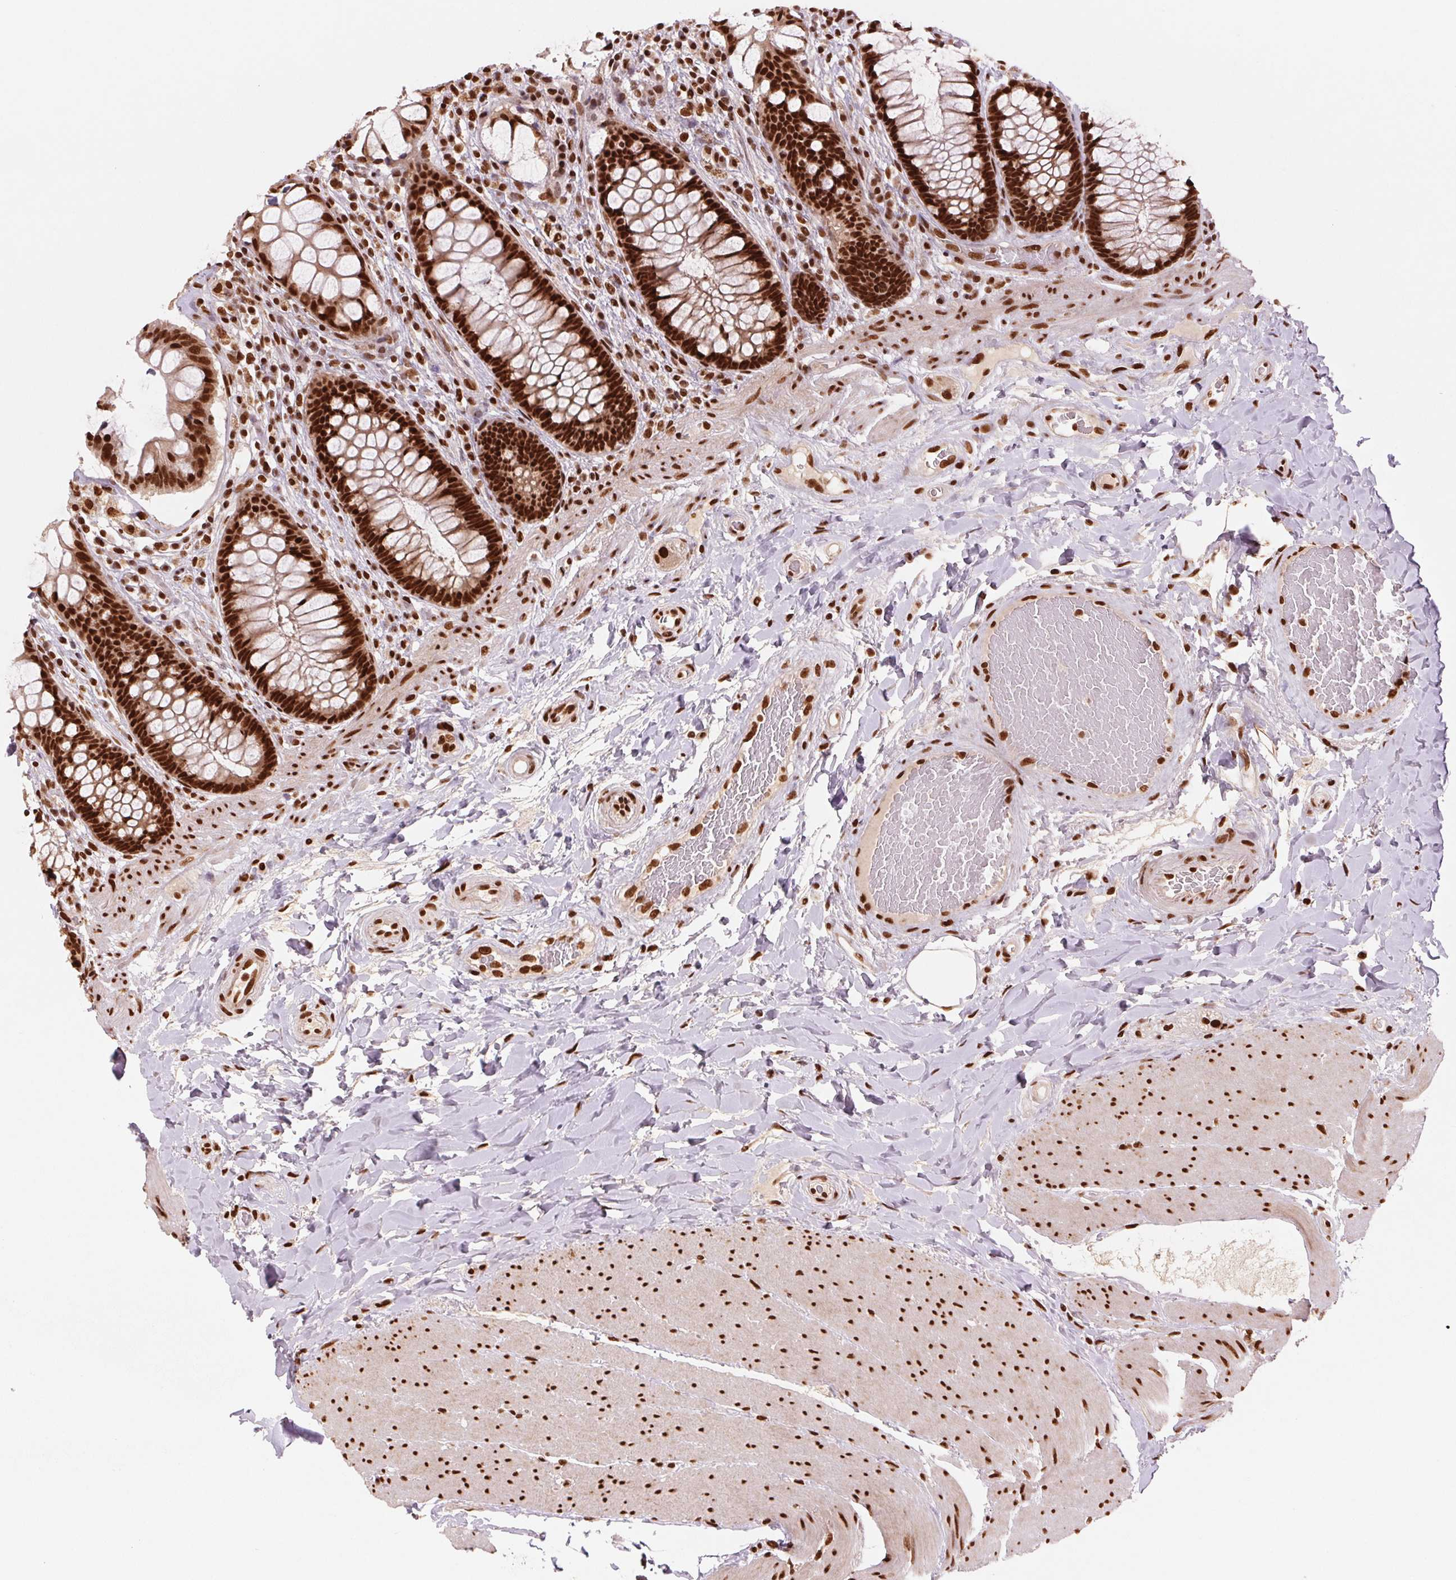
{"staining": {"intensity": "strong", "quantity": ">75%", "location": "nuclear"}, "tissue": "rectum", "cell_type": "Glandular cells", "image_type": "normal", "snomed": [{"axis": "morphology", "description": "Normal tissue, NOS"}, {"axis": "topography", "description": "Rectum"}], "caption": "Strong nuclear staining is present in approximately >75% of glandular cells in benign rectum. The staining was performed using DAB to visualize the protein expression in brown, while the nuclei were stained in blue with hematoxylin (Magnification: 20x).", "gene": "TTLL9", "patient": {"sex": "female", "age": 58}}